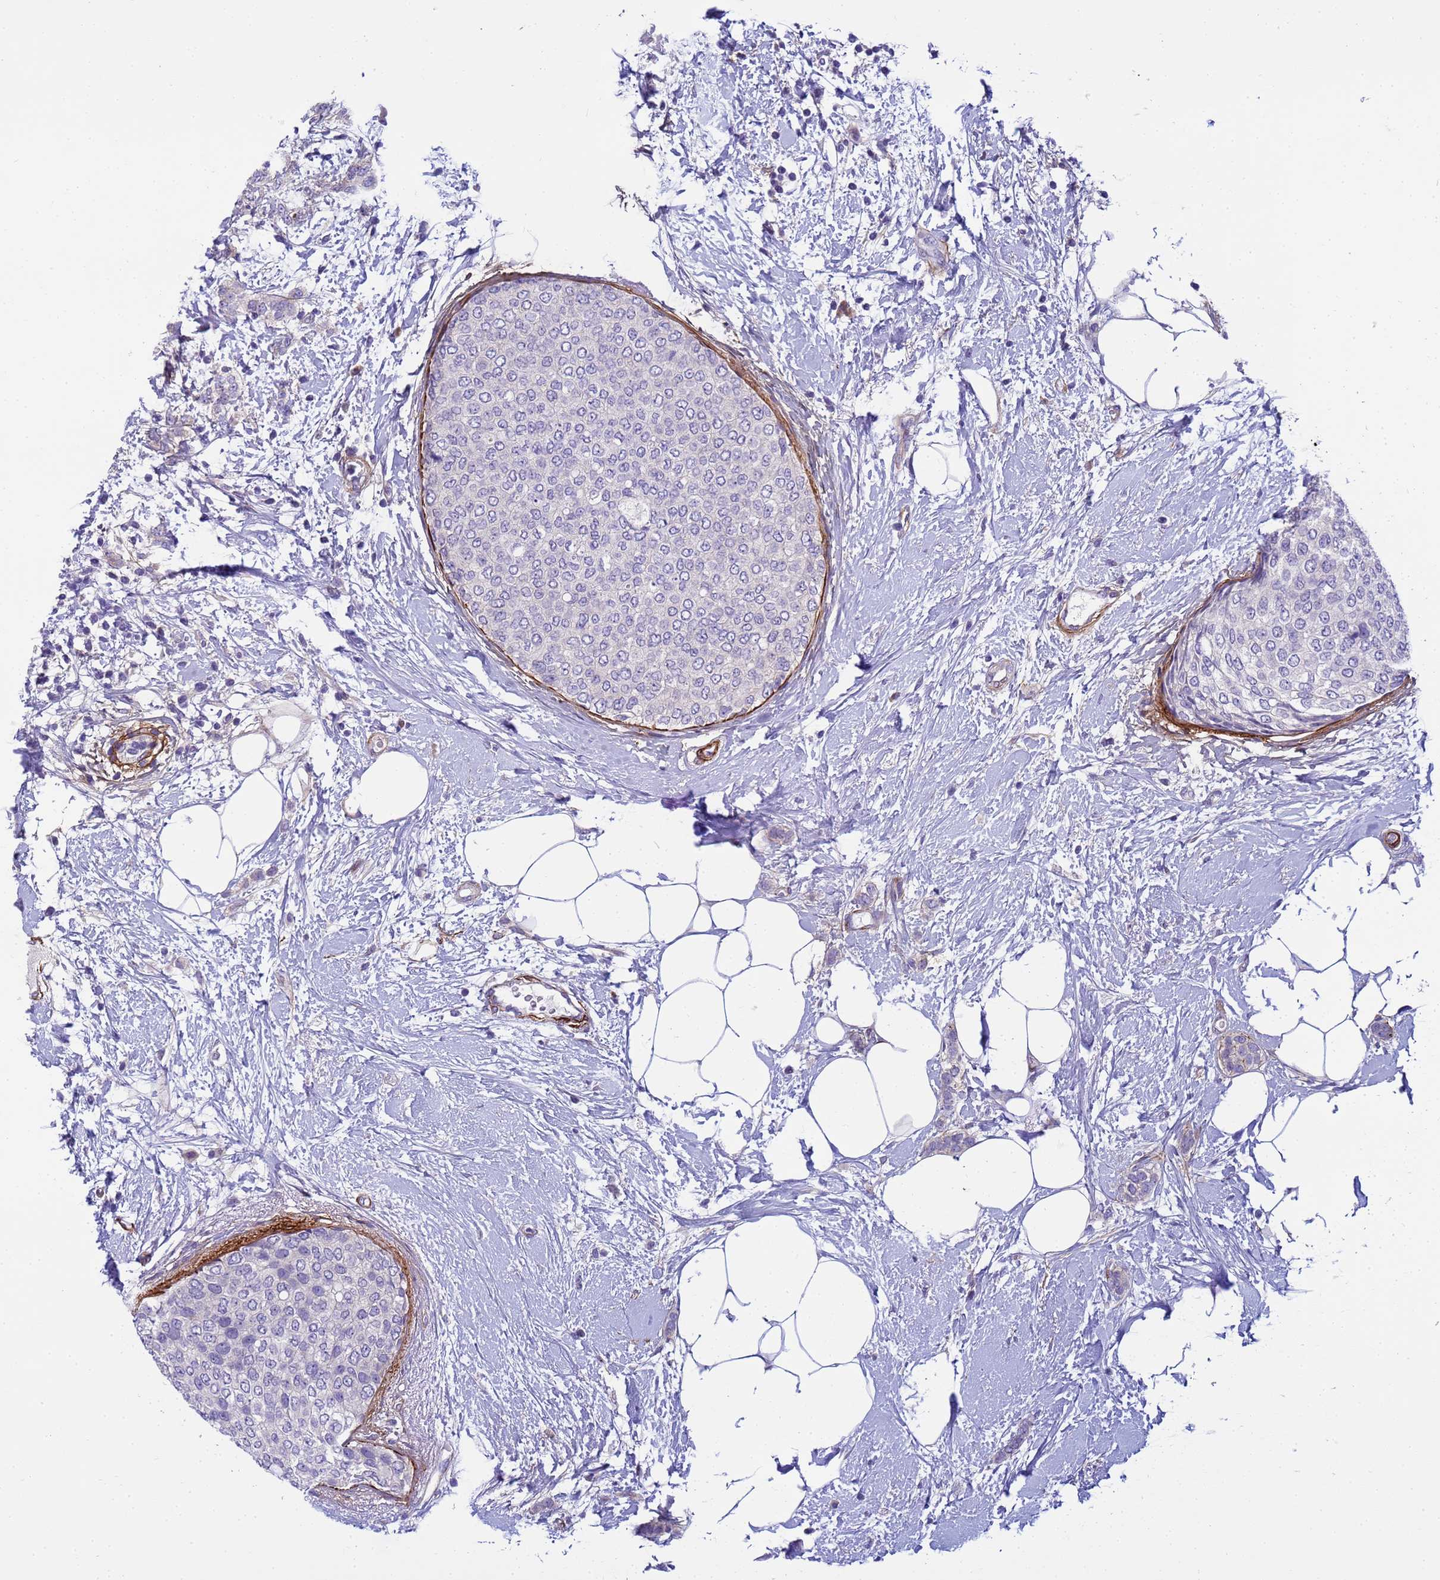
{"staining": {"intensity": "weak", "quantity": "<25%", "location": "cytoplasmic/membranous"}, "tissue": "breast cancer", "cell_type": "Tumor cells", "image_type": "cancer", "snomed": [{"axis": "morphology", "description": "Duct carcinoma"}, {"axis": "topography", "description": "Breast"}], "caption": "A histopathology image of infiltrating ductal carcinoma (breast) stained for a protein reveals no brown staining in tumor cells. Brightfield microscopy of immunohistochemistry (IHC) stained with DAB (brown) and hematoxylin (blue), captured at high magnification.", "gene": "P2RX7", "patient": {"sex": "female", "age": 72}}